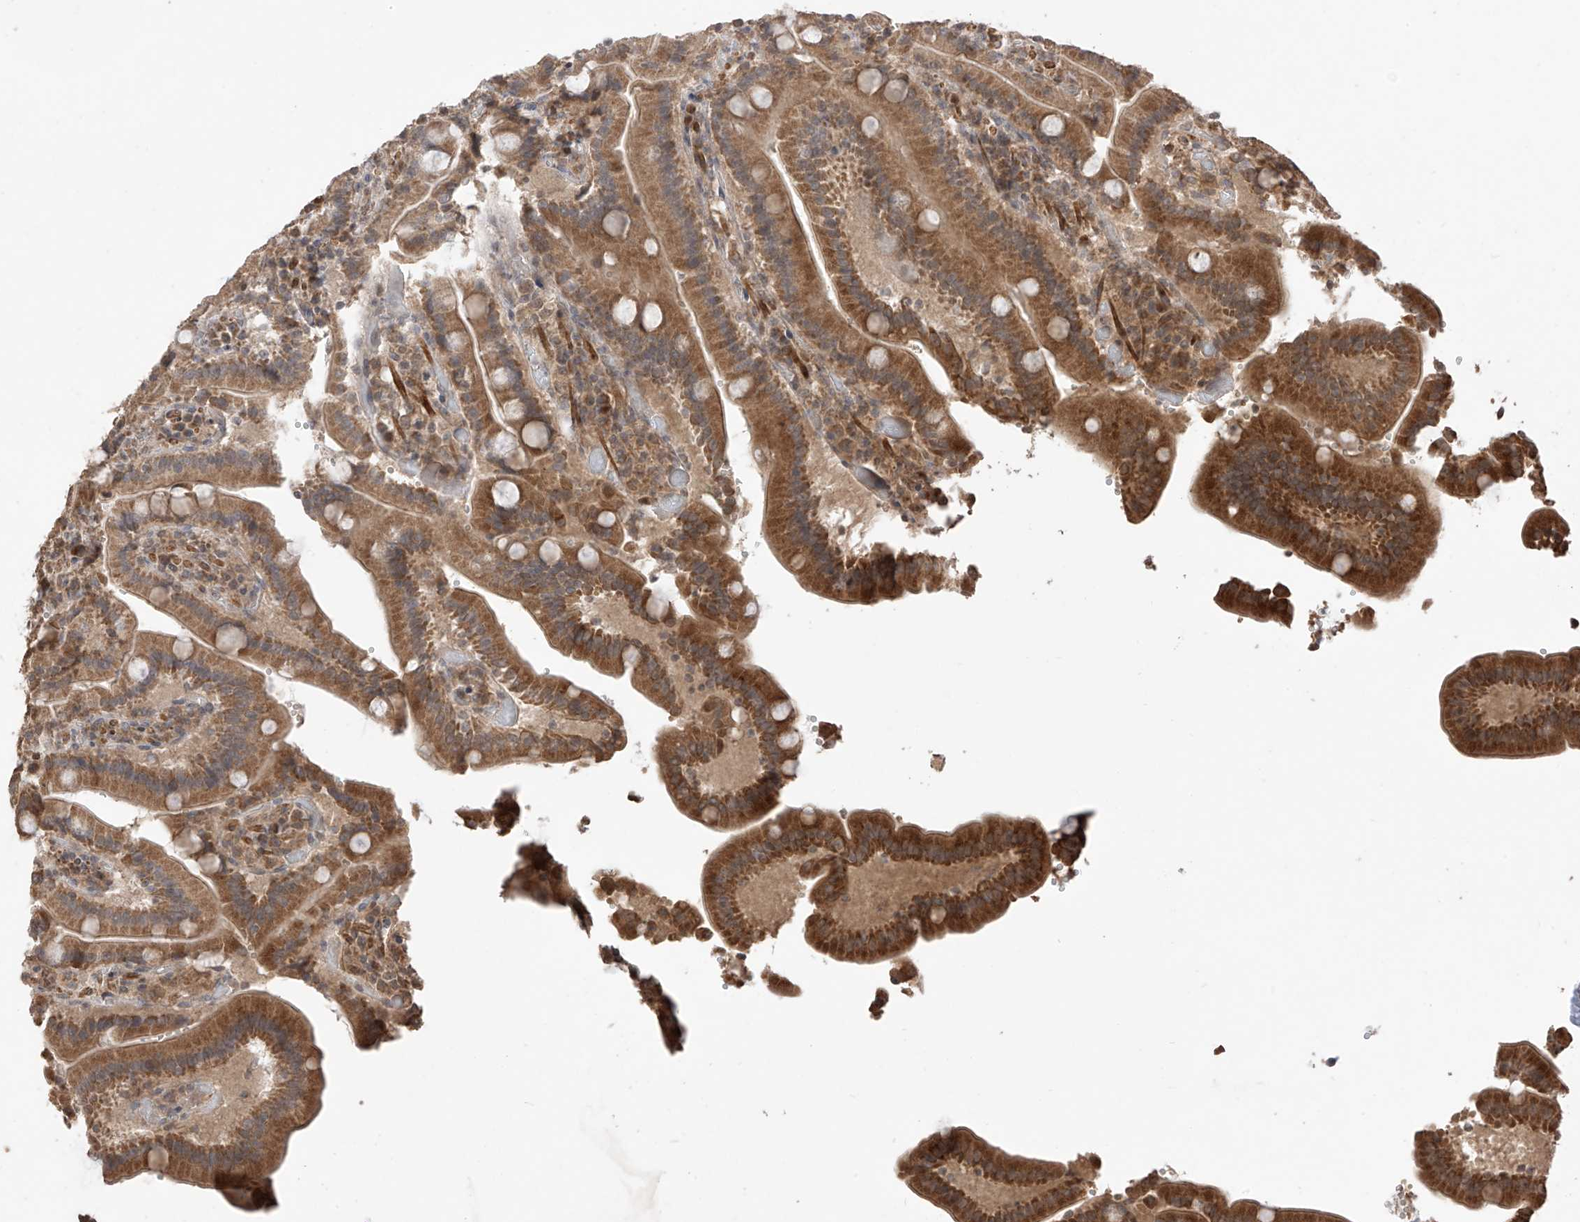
{"staining": {"intensity": "moderate", "quantity": ">75%", "location": "cytoplasmic/membranous"}, "tissue": "duodenum", "cell_type": "Glandular cells", "image_type": "normal", "snomed": [{"axis": "morphology", "description": "Normal tissue, NOS"}, {"axis": "topography", "description": "Duodenum"}], "caption": "About >75% of glandular cells in unremarkable human duodenum display moderate cytoplasmic/membranous protein expression as visualized by brown immunohistochemical staining.", "gene": "LATS1", "patient": {"sex": "female", "age": 62}}